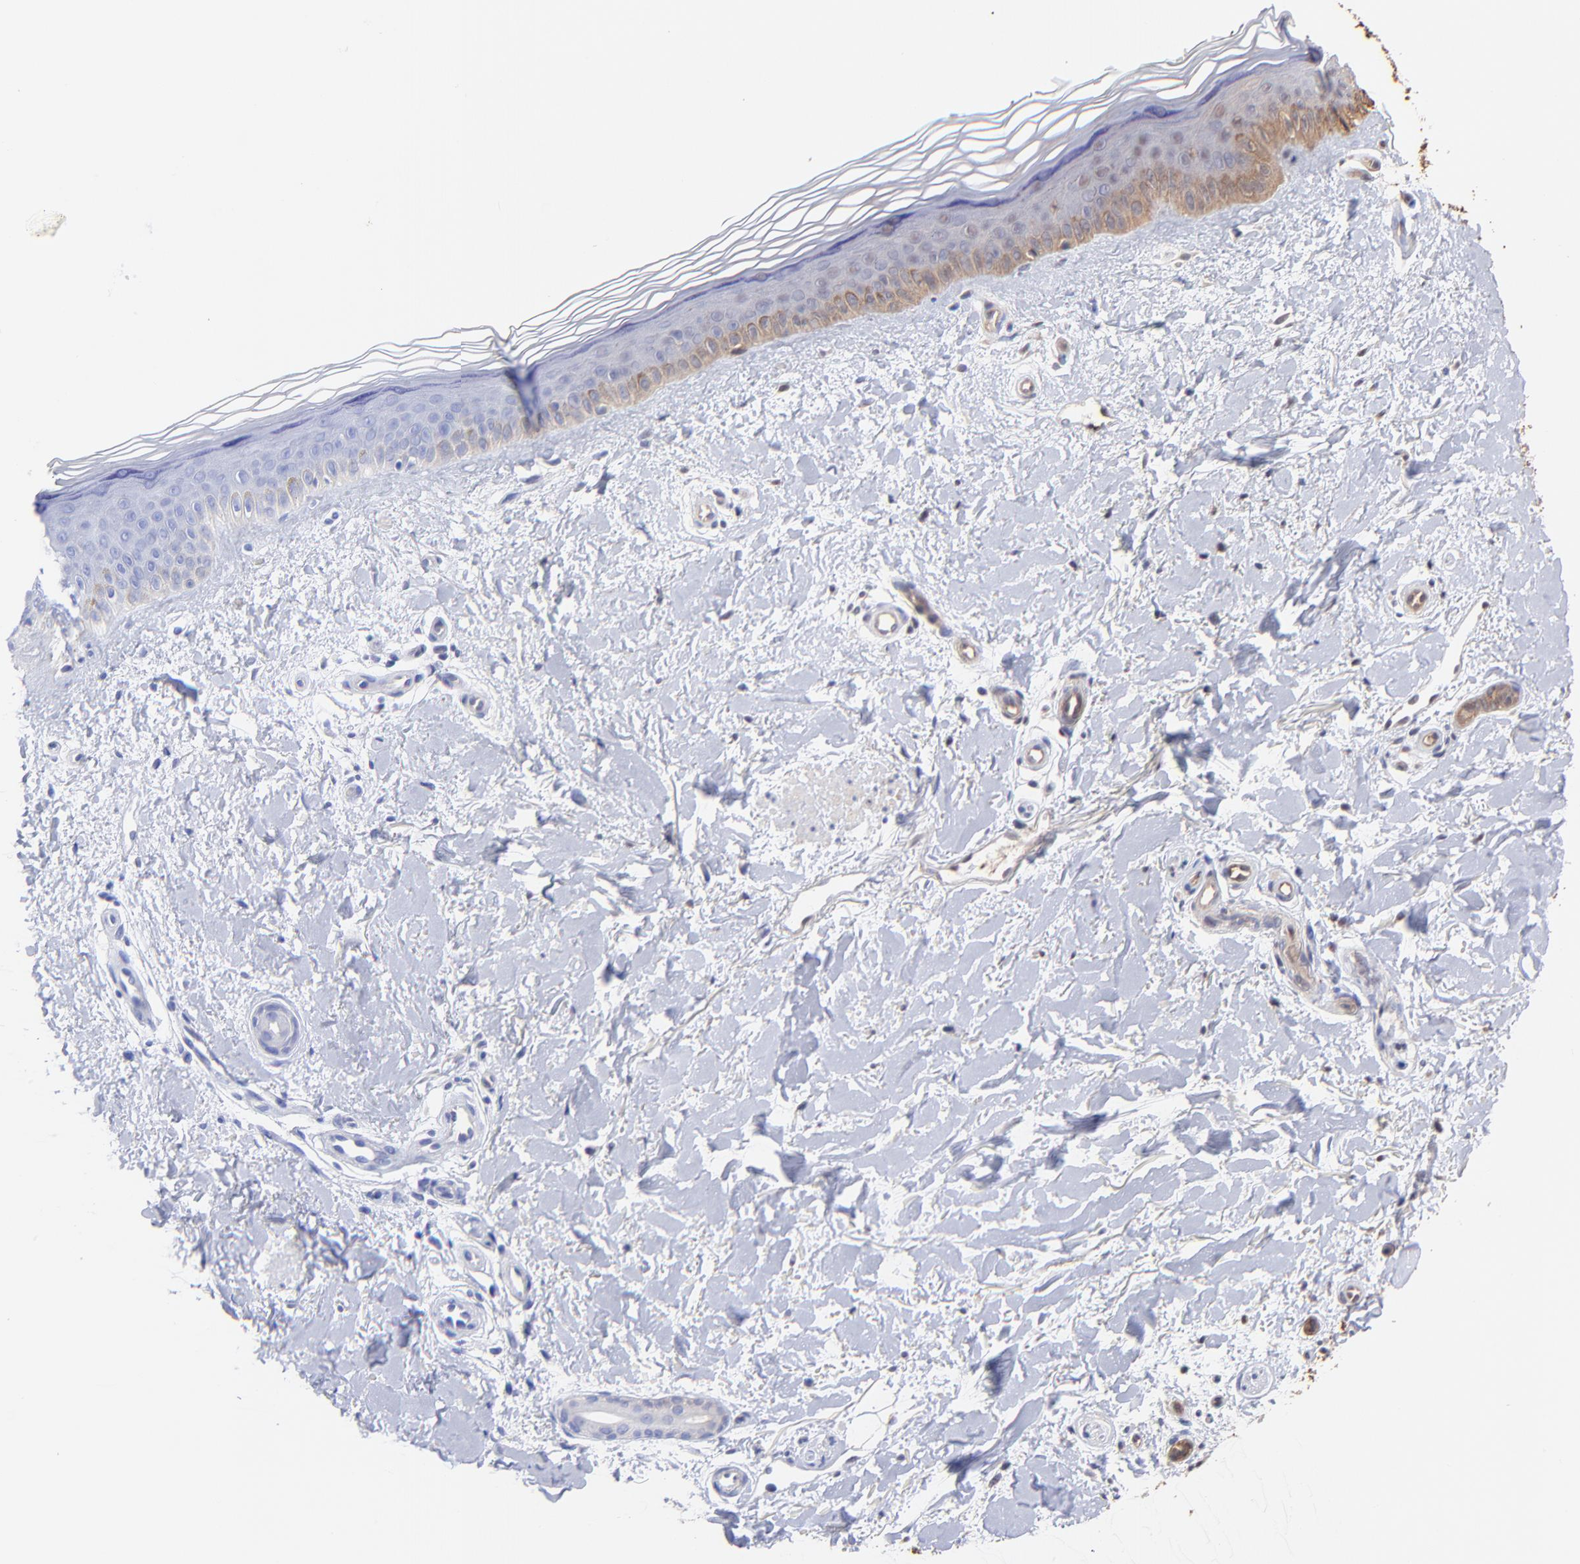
{"staining": {"intensity": "weak", "quantity": ">75%", "location": "cytoplasmic/membranous"}, "tissue": "skin", "cell_type": "Fibroblasts", "image_type": "normal", "snomed": [{"axis": "morphology", "description": "Normal tissue, NOS"}, {"axis": "topography", "description": "Skin"}], "caption": "Fibroblasts exhibit weak cytoplasmic/membranous staining in approximately >75% of cells in benign skin. The protein of interest is shown in brown color, while the nuclei are stained blue.", "gene": "PSMA6", "patient": {"sex": "female", "age": 19}}